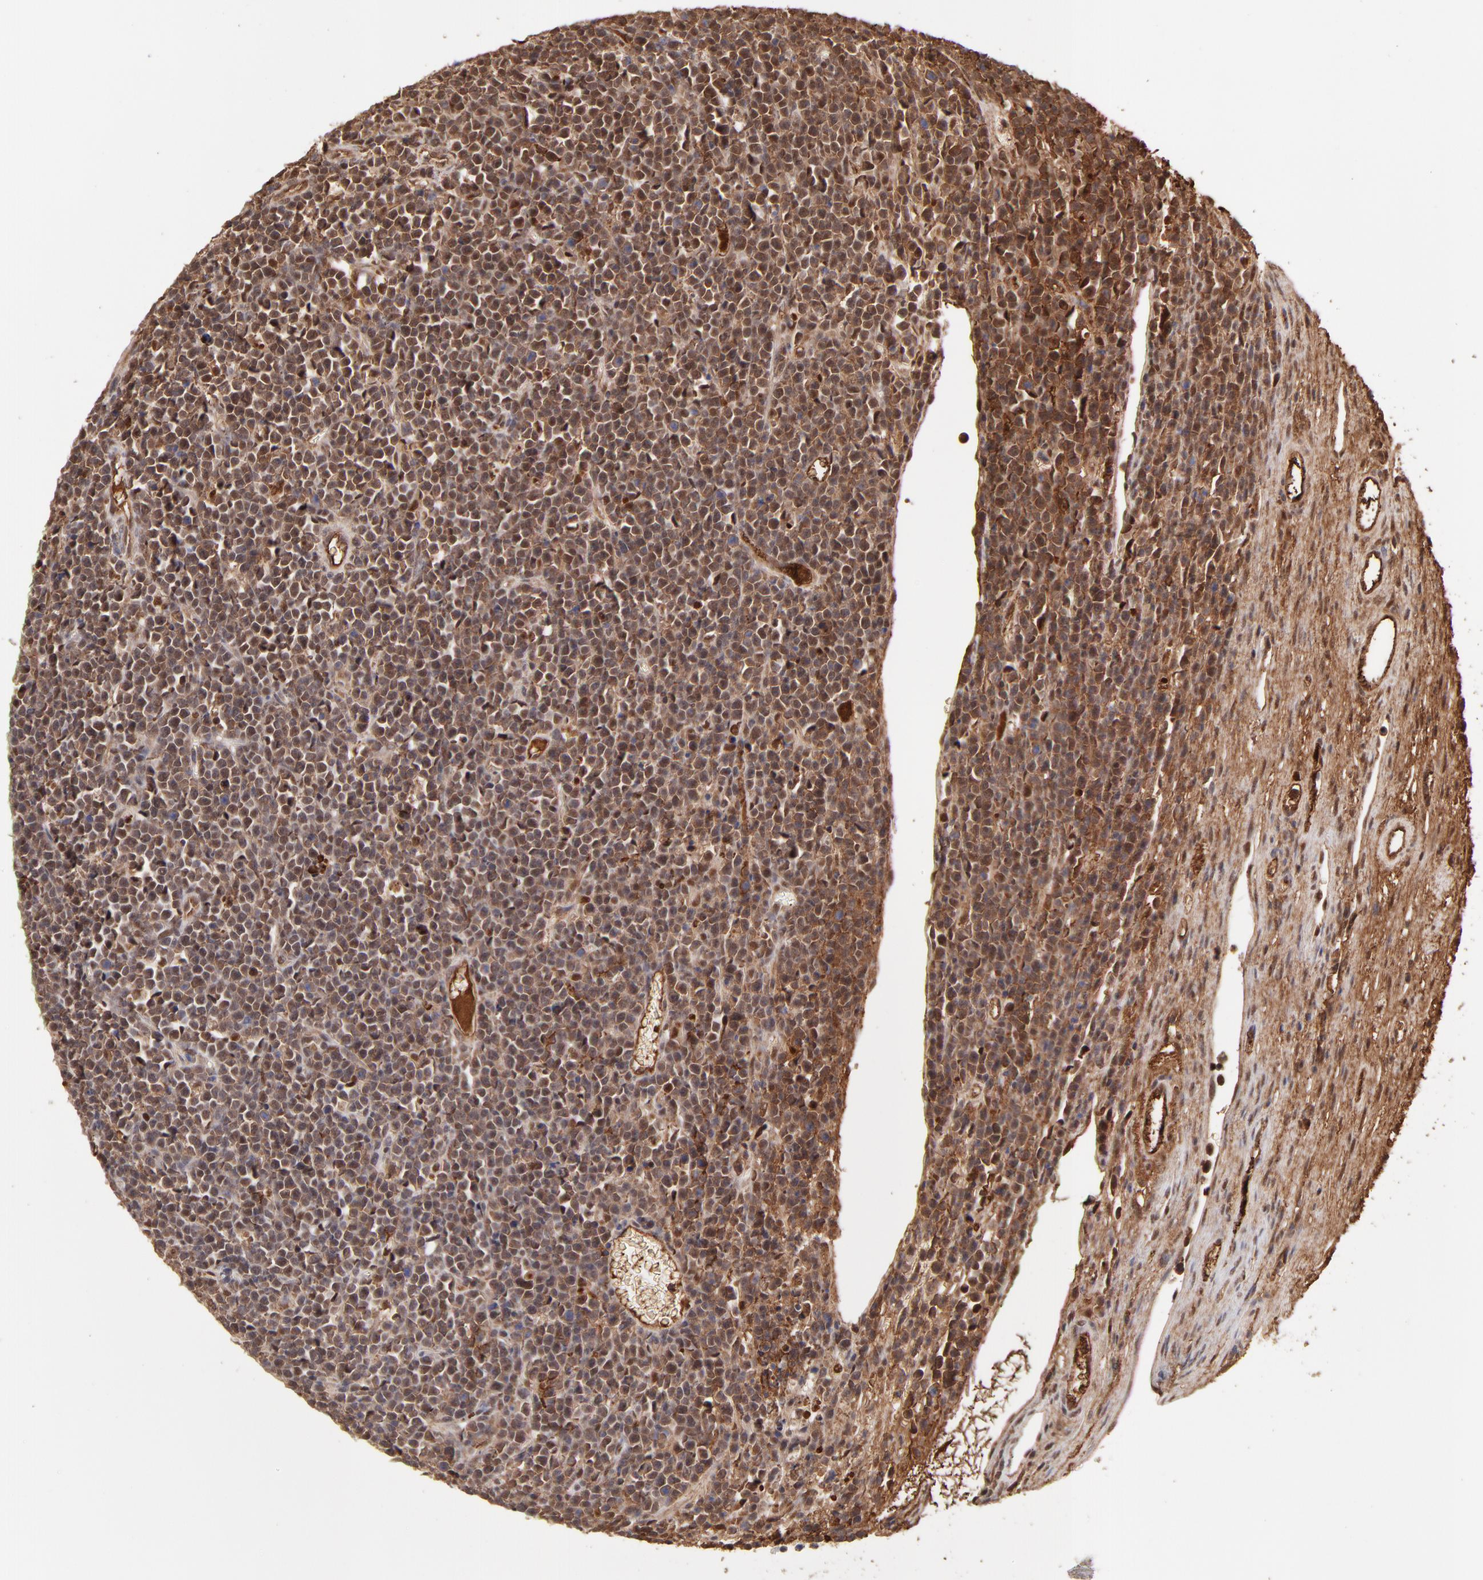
{"staining": {"intensity": "strong", "quantity": ">75%", "location": "cytoplasmic/membranous,nuclear"}, "tissue": "lymphoma", "cell_type": "Tumor cells", "image_type": "cancer", "snomed": [{"axis": "morphology", "description": "Malignant lymphoma, non-Hodgkin's type, High grade"}, {"axis": "topography", "description": "Ovary"}], "caption": "Brown immunohistochemical staining in lymphoma displays strong cytoplasmic/membranous and nuclear expression in about >75% of tumor cells. (Stains: DAB (3,3'-diaminobenzidine) in brown, nuclei in blue, Microscopy: brightfield microscopy at high magnification).", "gene": "PSMD14", "patient": {"sex": "female", "age": 56}}